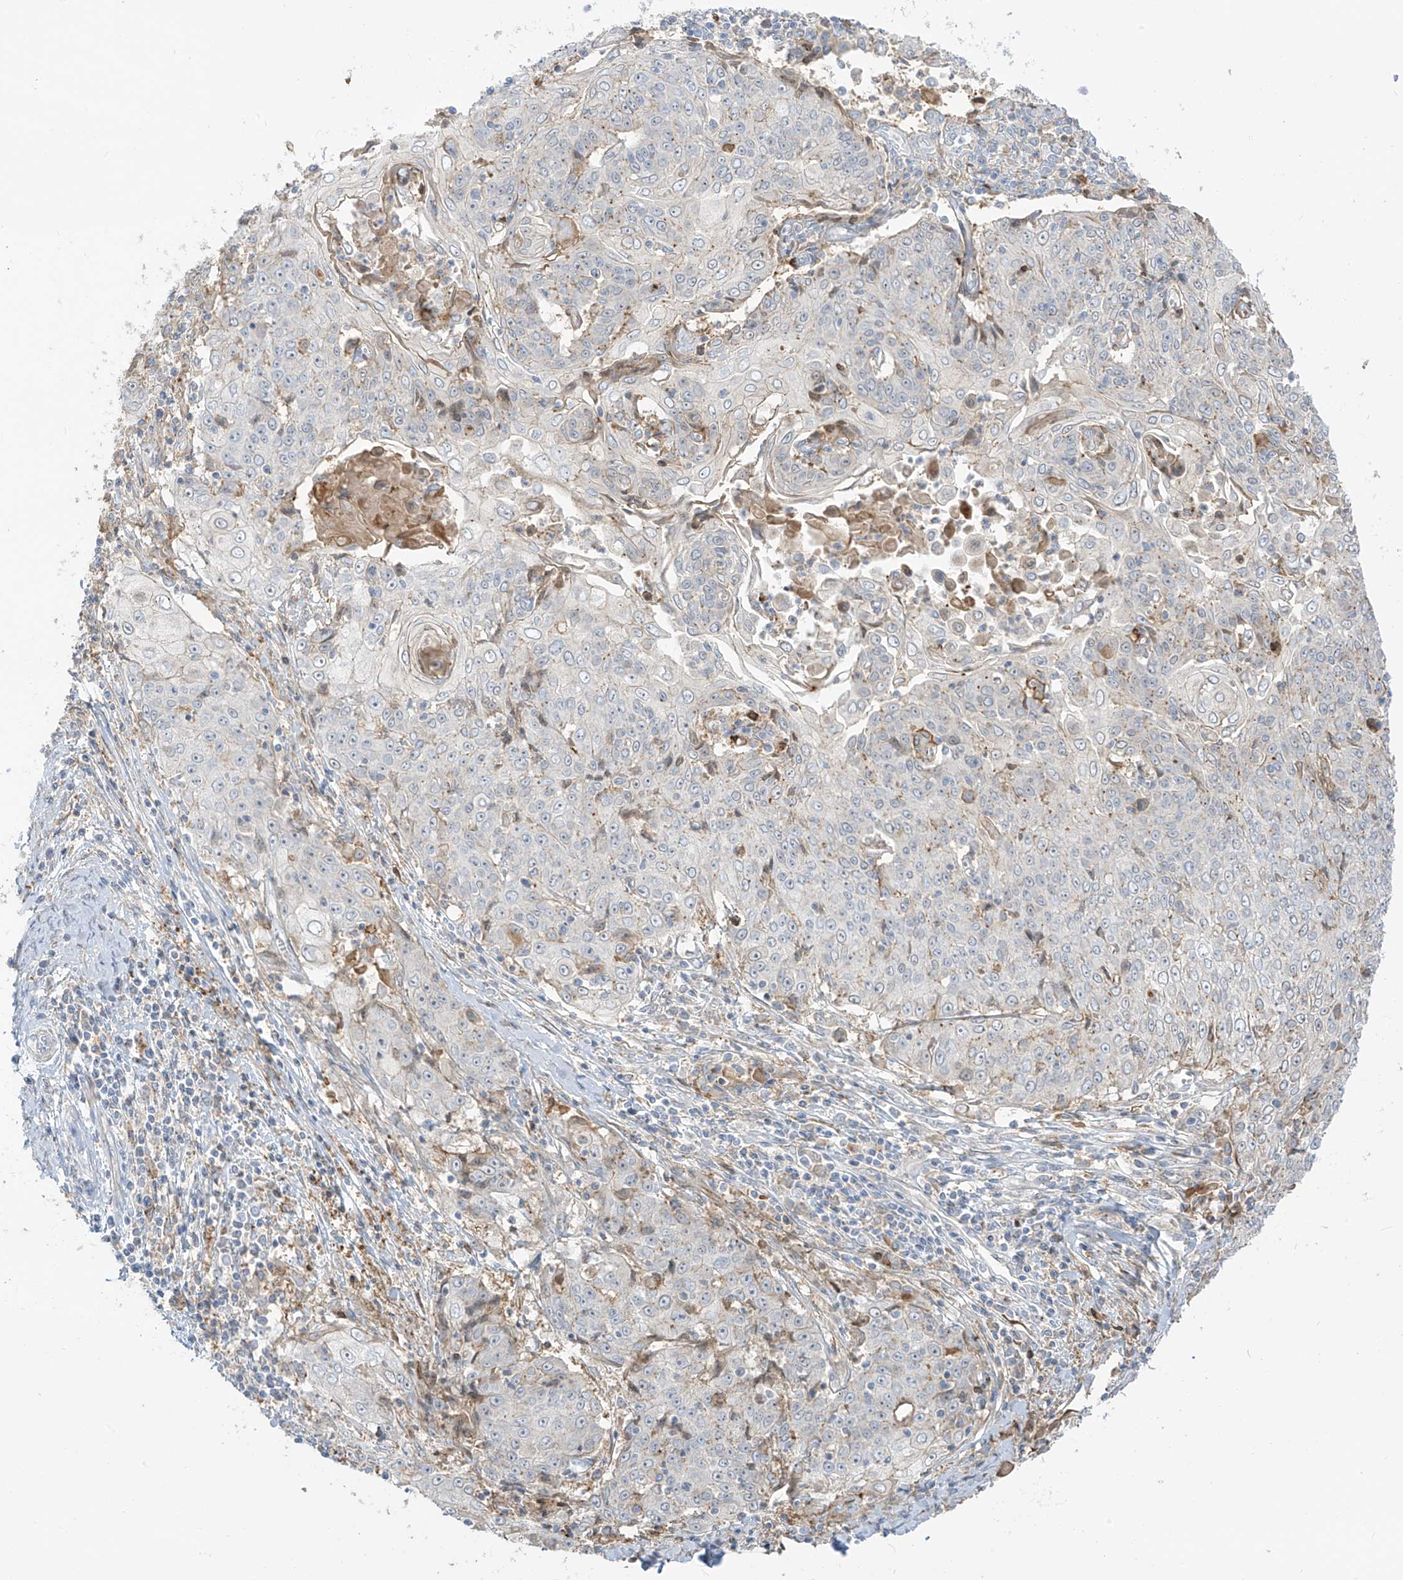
{"staining": {"intensity": "negative", "quantity": "none", "location": "none"}, "tissue": "cervical cancer", "cell_type": "Tumor cells", "image_type": "cancer", "snomed": [{"axis": "morphology", "description": "Squamous cell carcinoma, NOS"}, {"axis": "topography", "description": "Cervix"}], "caption": "This is an immunohistochemistry (IHC) photomicrograph of human cervical squamous cell carcinoma. There is no positivity in tumor cells.", "gene": "ZGRF1", "patient": {"sex": "female", "age": 48}}